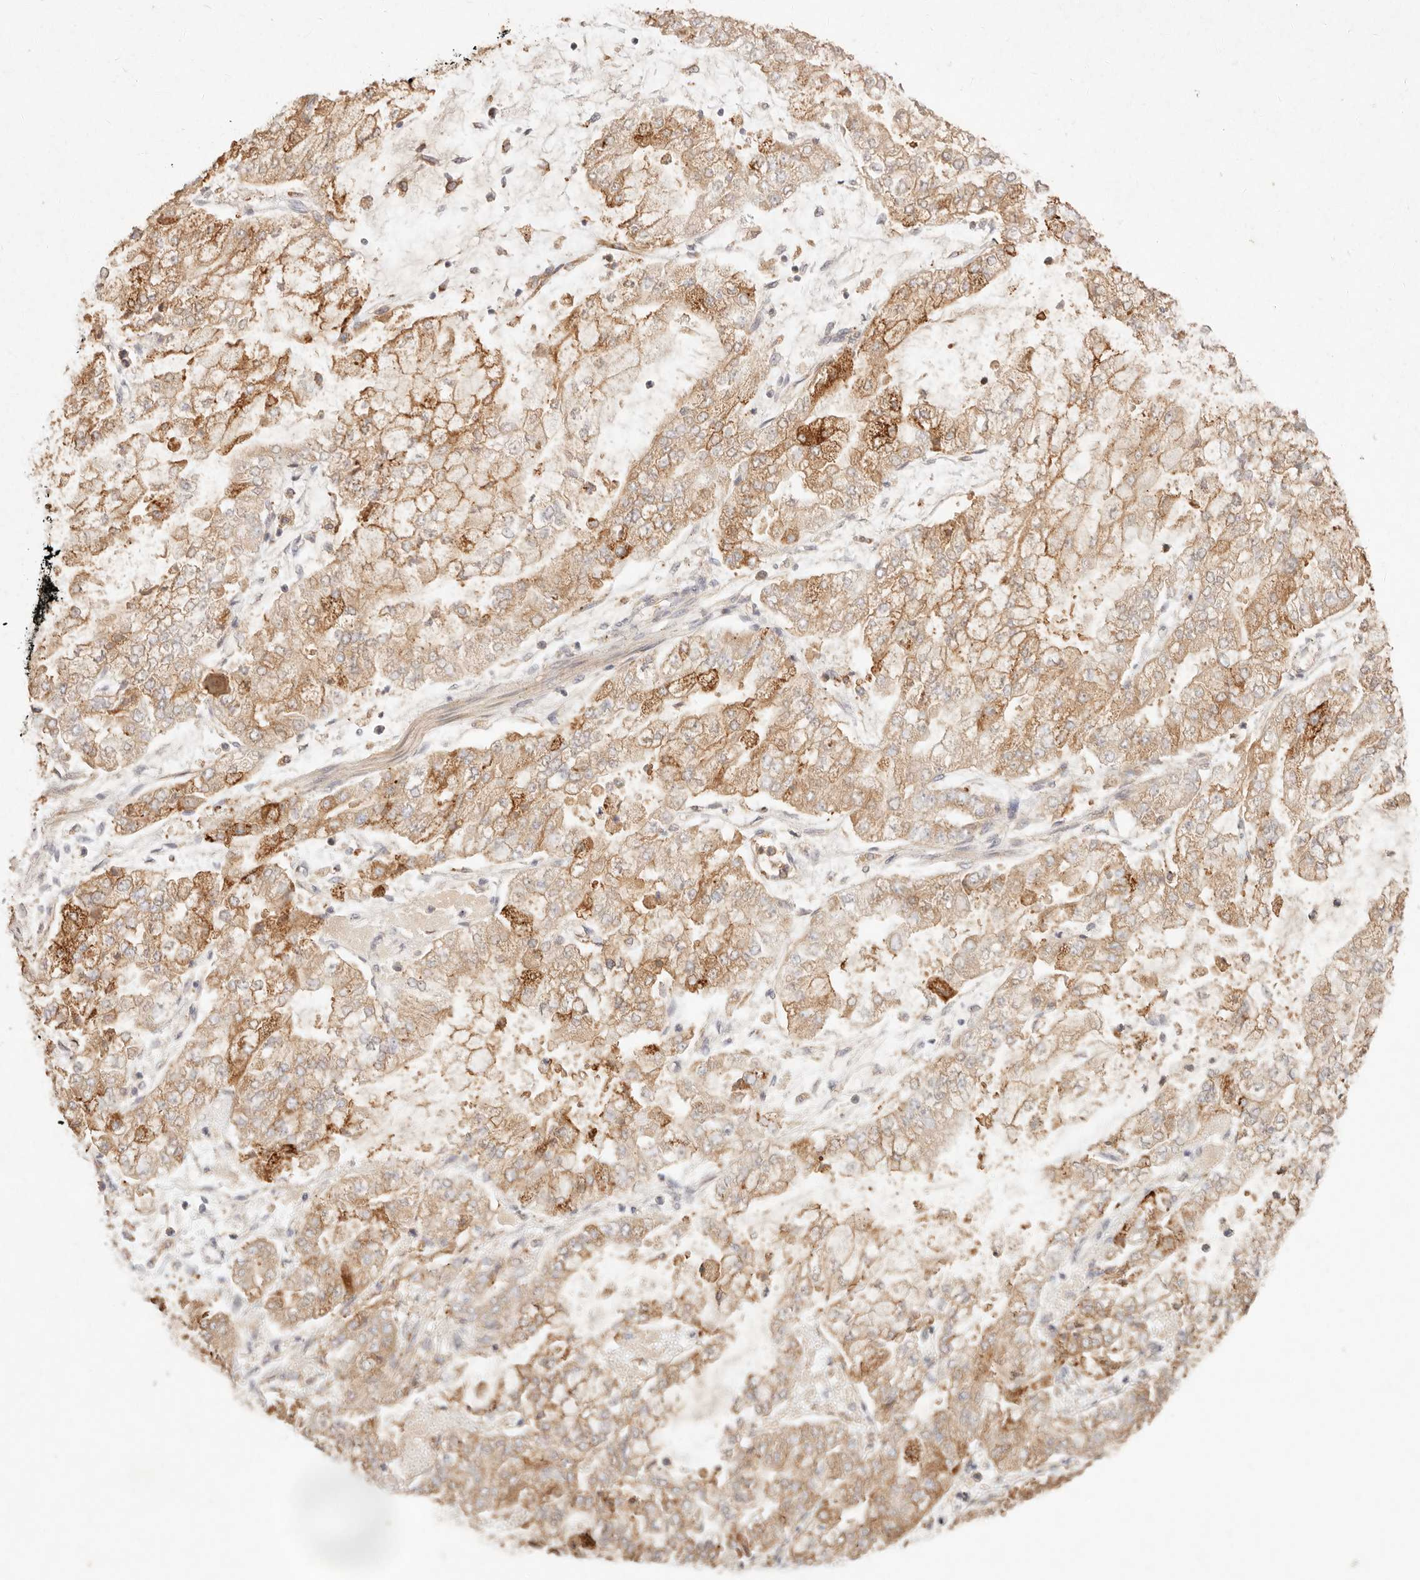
{"staining": {"intensity": "strong", "quantity": ">75%", "location": "cytoplasmic/membranous"}, "tissue": "stomach cancer", "cell_type": "Tumor cells", "image_type": "cancer", "snomed": [{"axis": "morphology", "description": "Adenocarcinoma, NOS"}, {"axis": "topography", "description": "Stomach"}], "caption": "Tumor cells demonstrate high levels of strong cytoplasmic/membranous expression in about >75% of cells in human stomach adenocarcinoma.", "gene": "C1orf127", "patient": {"sex": "male", "age": 76}}